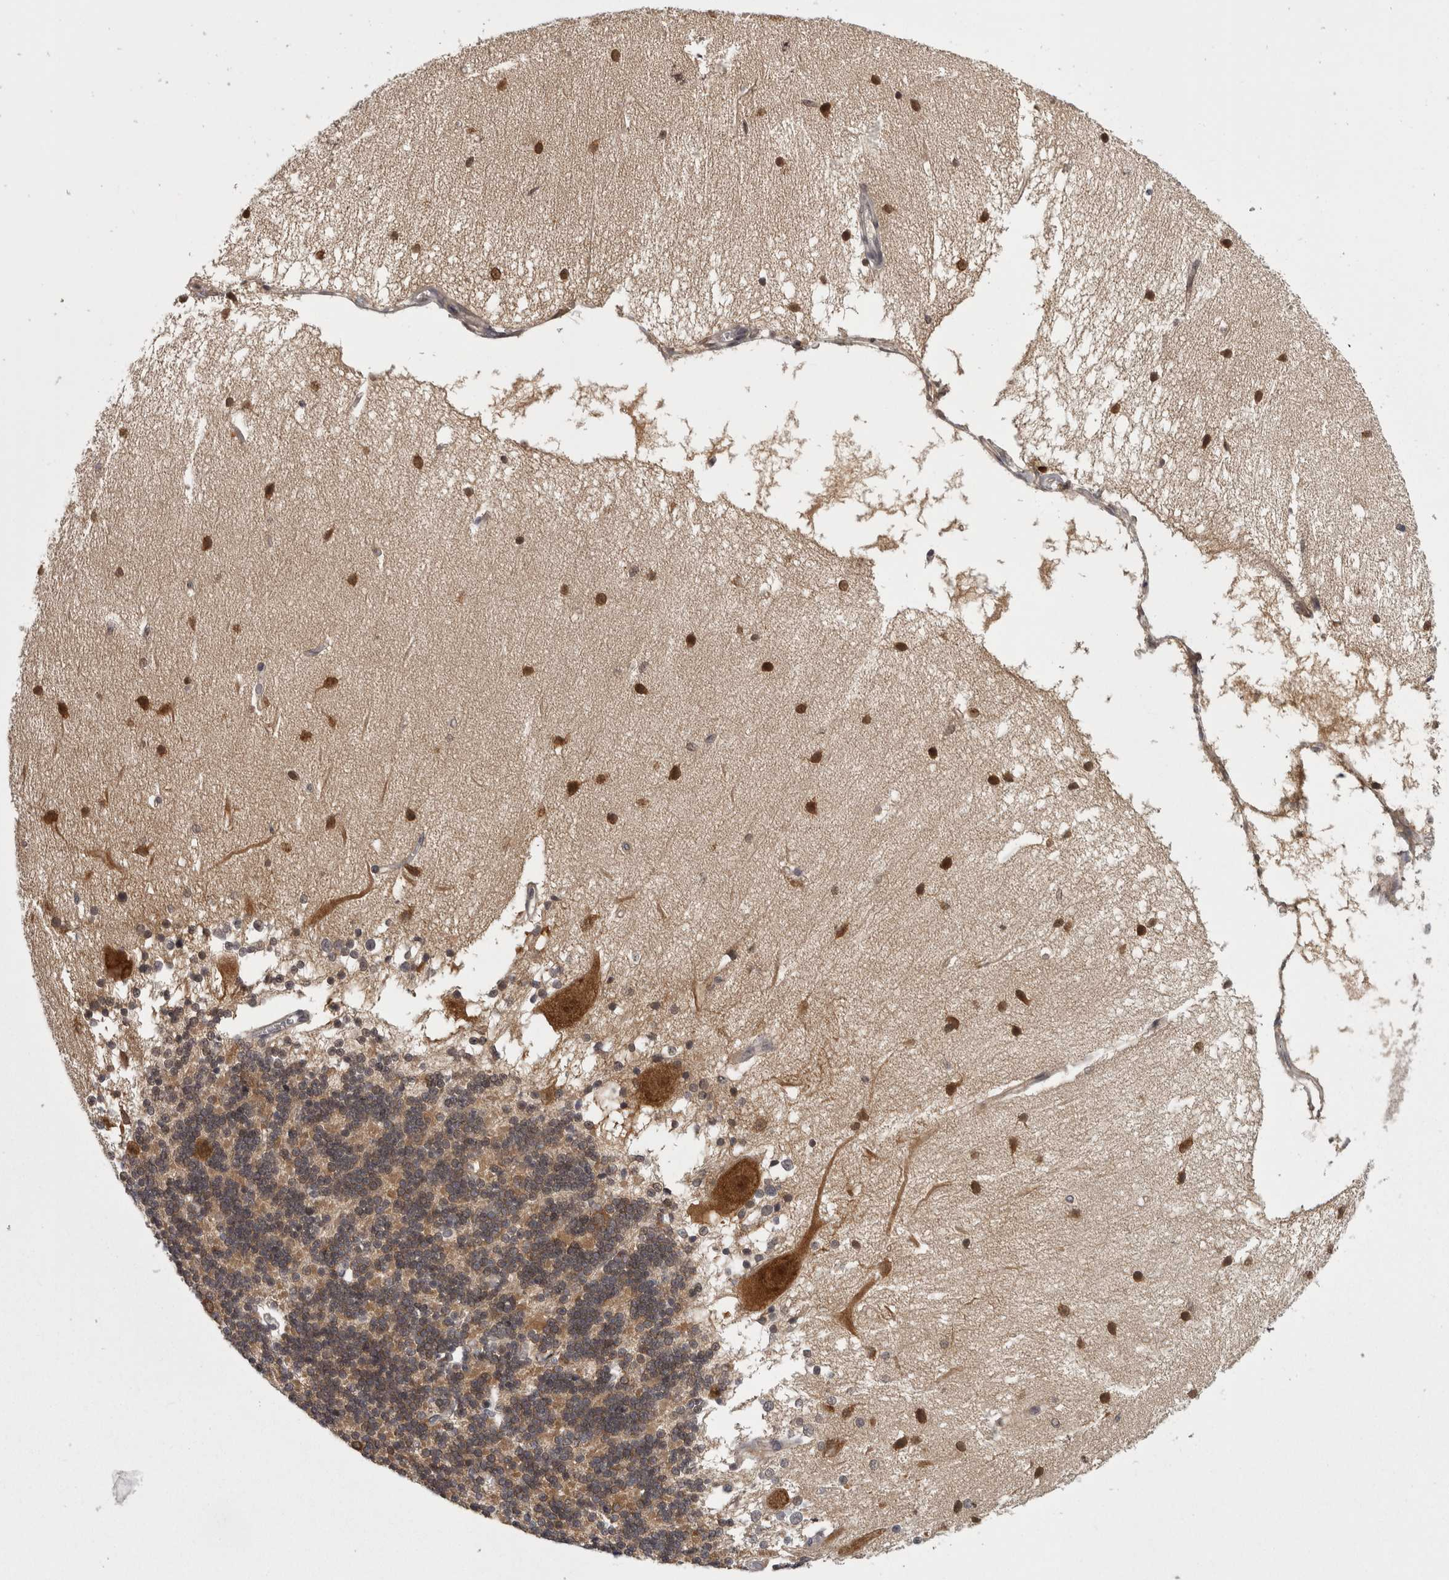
{"staining": {"intensity": "moderate", "quantity": ">75%", "location": "cytoplasmic/membranous"}, "tissue": "cerebellum", "cell_type": "Cells in granular layer", "image_type": "normal", "snomed": [{"axis": "morphology", "description": "Normal tissue, NOS"}, {"axis": "topography", "description": "Cerebellum"}], "caption": "Immunohistochemical staining of normal human cerebellum reveals >75% levels of moderate cytoplasmic/membranous protein positivity in approximately >75% of cells in granular layer.", "gene": "CACYBP", "patient": {"sex": "female", "age": 54}}